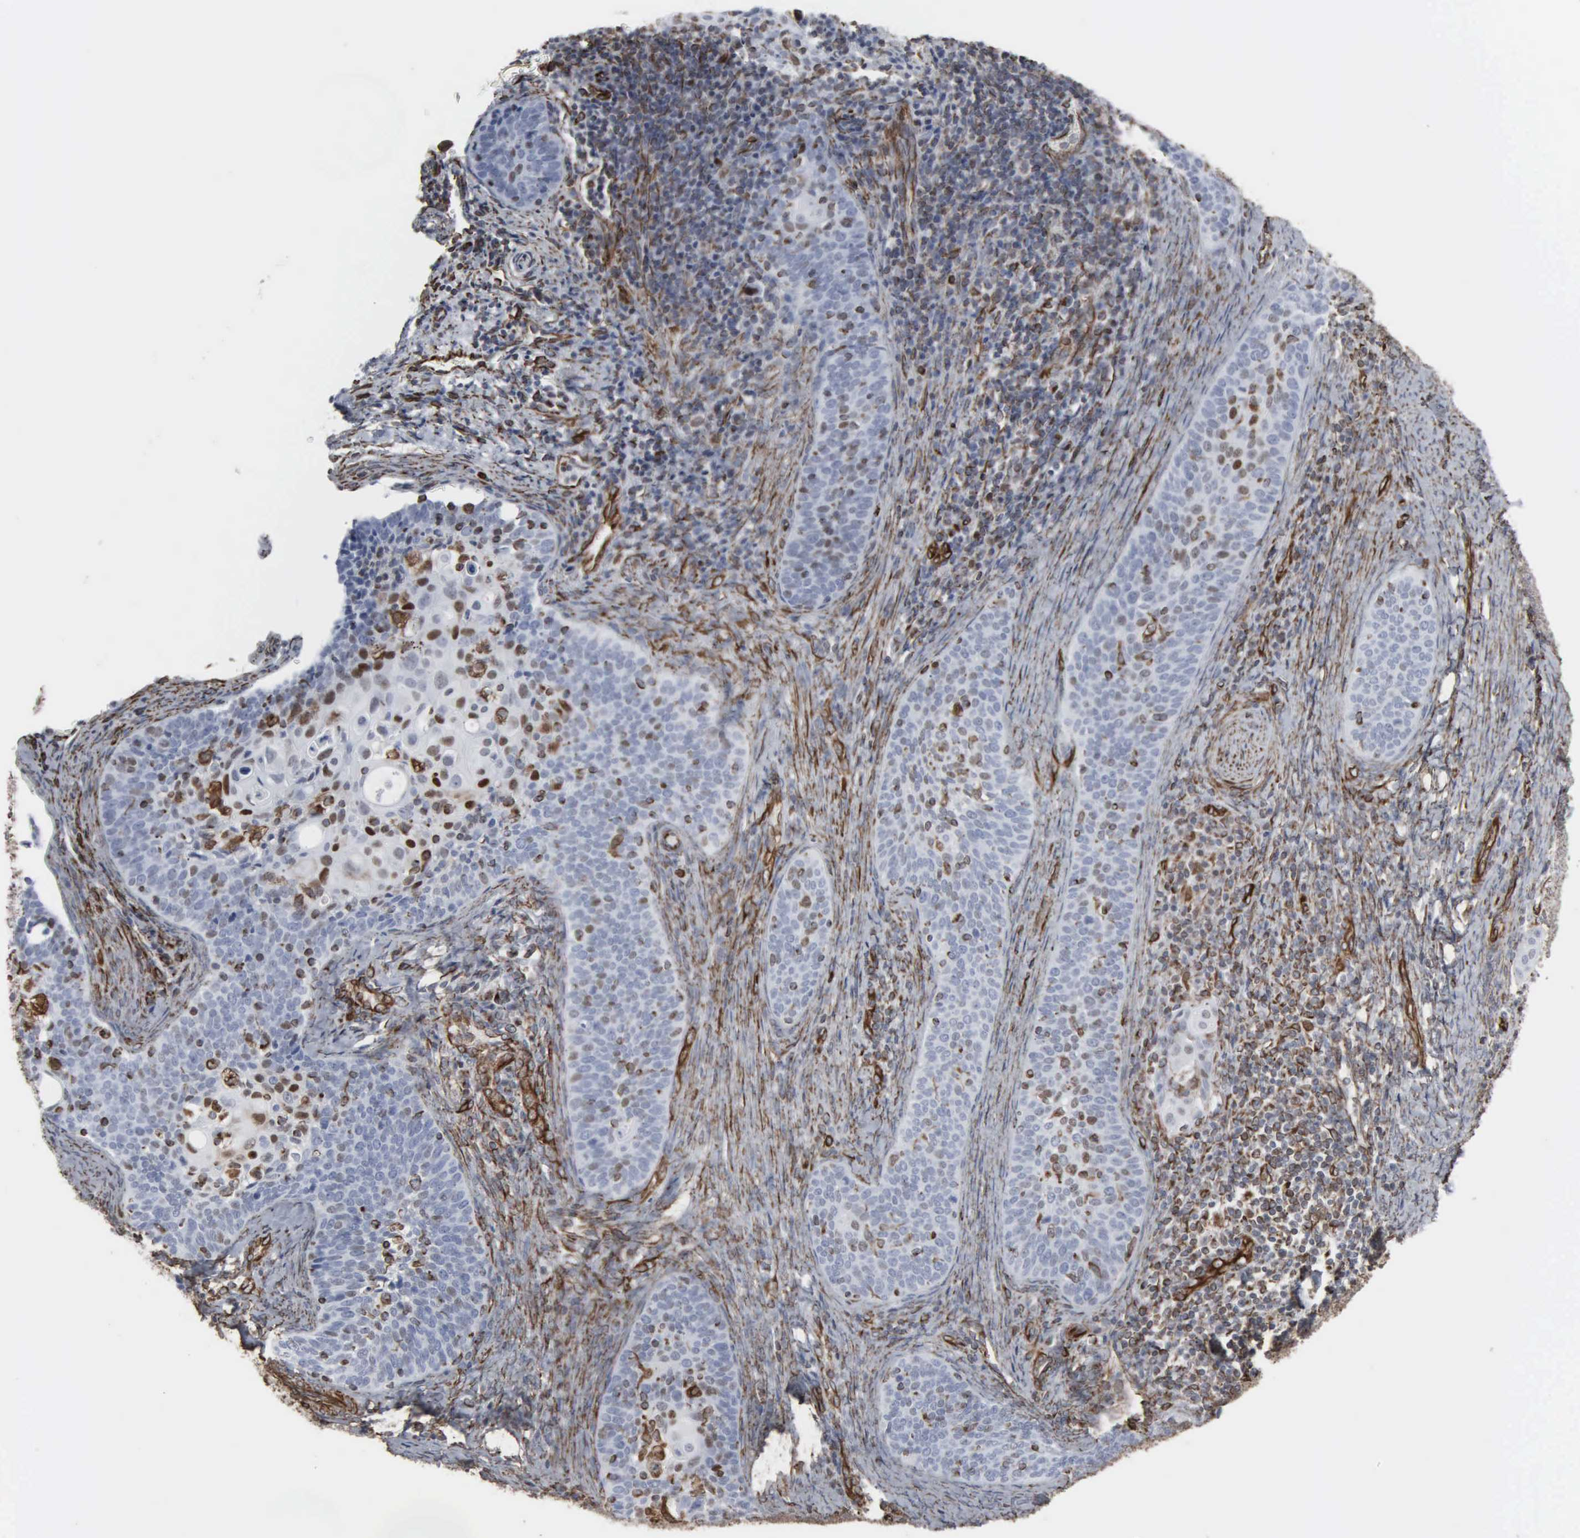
{"staining": {"intensity": "moderate", "quantity": "25%-75%", "location": "nuclear"}, "tissue": "cervical cancer", "cell_type": "Tumor cells", "image_type": "cancer", "snomed": [{"axis": "morphology", "description": "Squamous cell carcinoma, NOS"}, {"axis": "topography", "description": "Cervix"}], "caption": "The histopathology image exhibits a brown stain indicating the presence of a protein in the nuclear of tumor cells in cervical cancer (squamous cell carcinoma).", "gene": "CCNE1", "patient": {"sex": "female", "age": 33}}